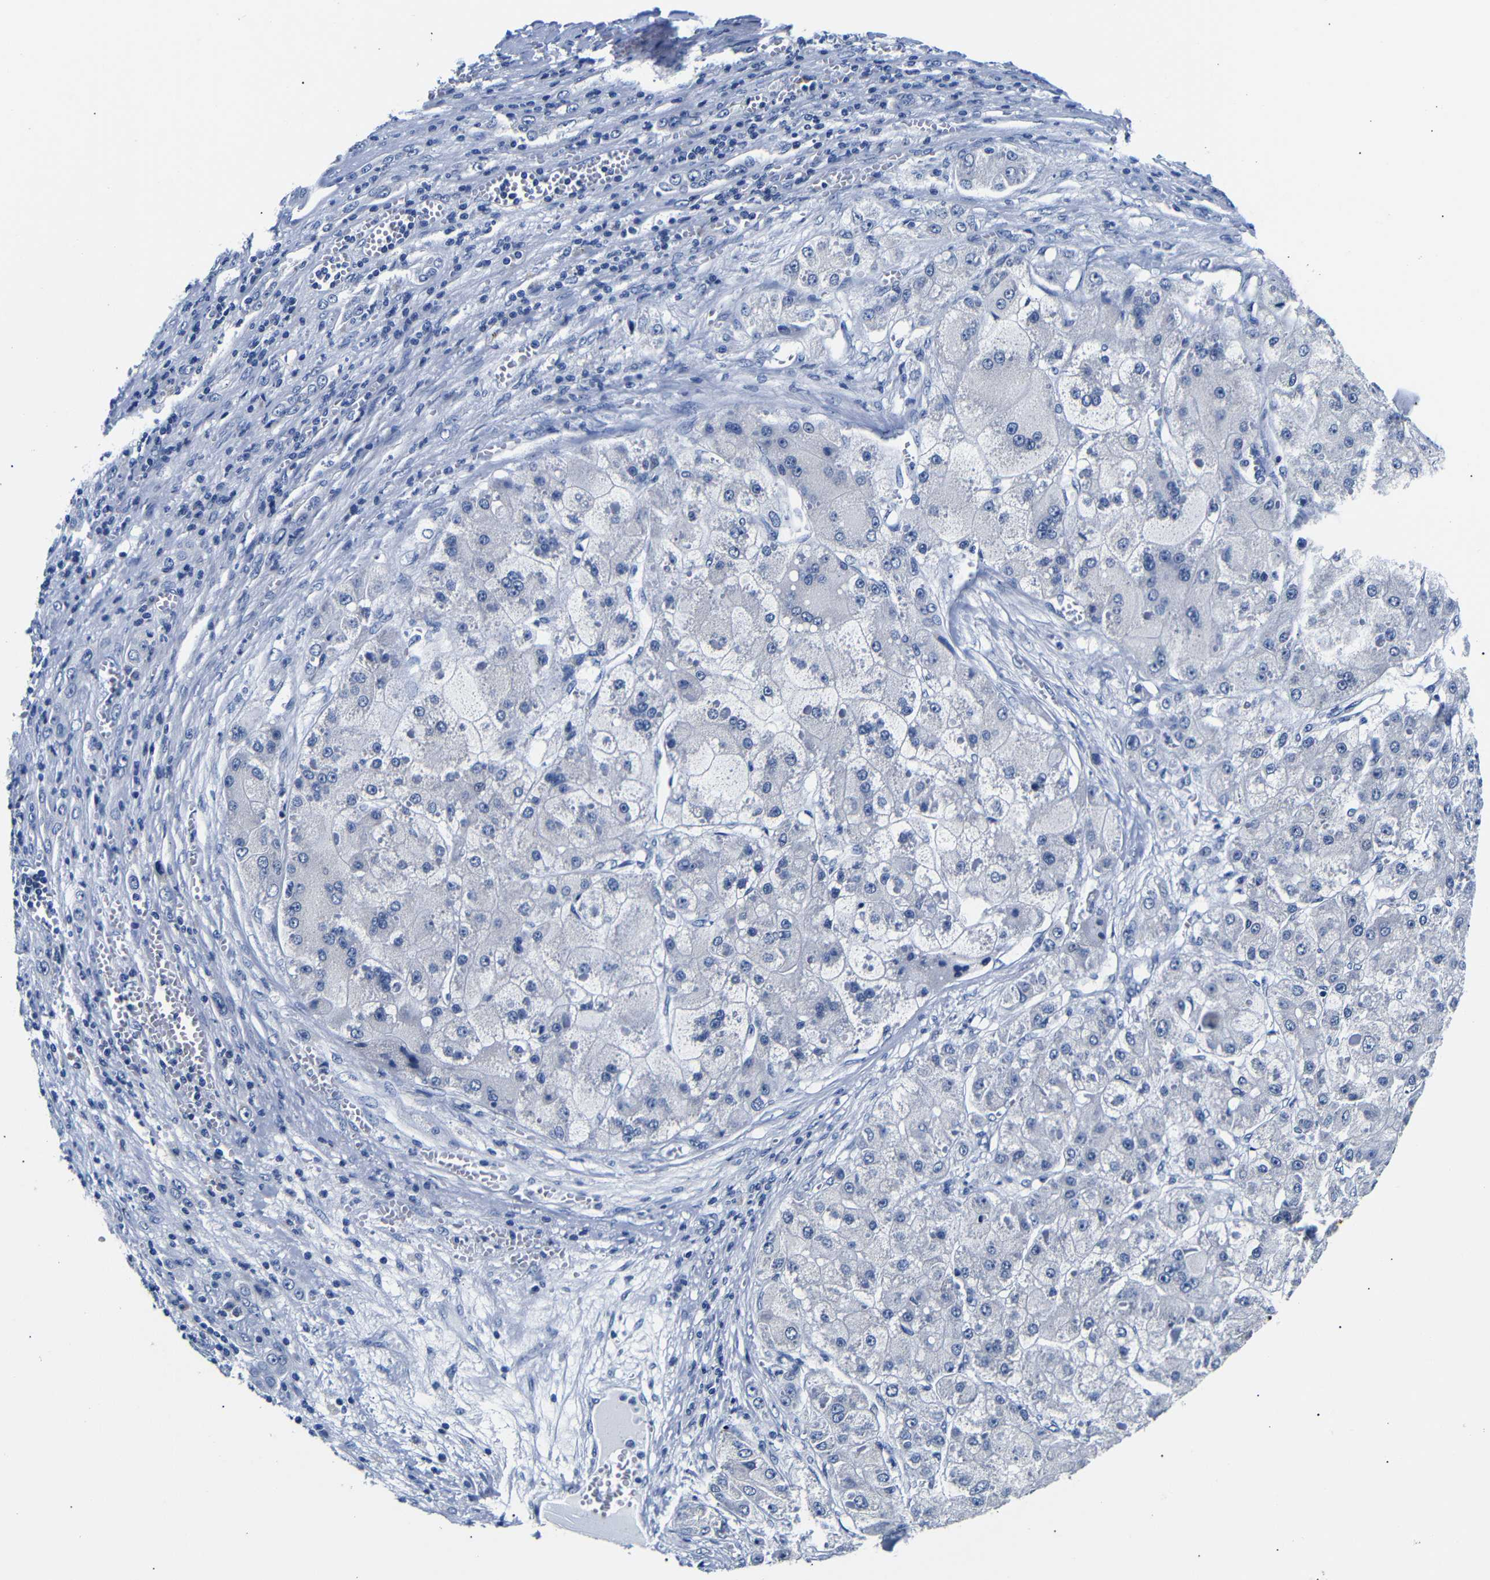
{"staining": {"intensity": "negative", "quantity": "none", "location": "none"}, "tissue": "liver cancer", "cell_type": "Tumor cells", "image_type": "cancer", "snomed": [{"axis": "morphology", "description": "Carcinoma, Hepatocellular, NOS"}, {"axis": "topography", "description": "Liver"}], "caption": "A high-resolution micrograph shows immunohistochemistry (IHC) staining of hepatocellular carcinoma (liver), which demonstrates no significant expression in tumor cells.", "gene": "GAP43", "patient": {"sex": "female", "age": 73}}